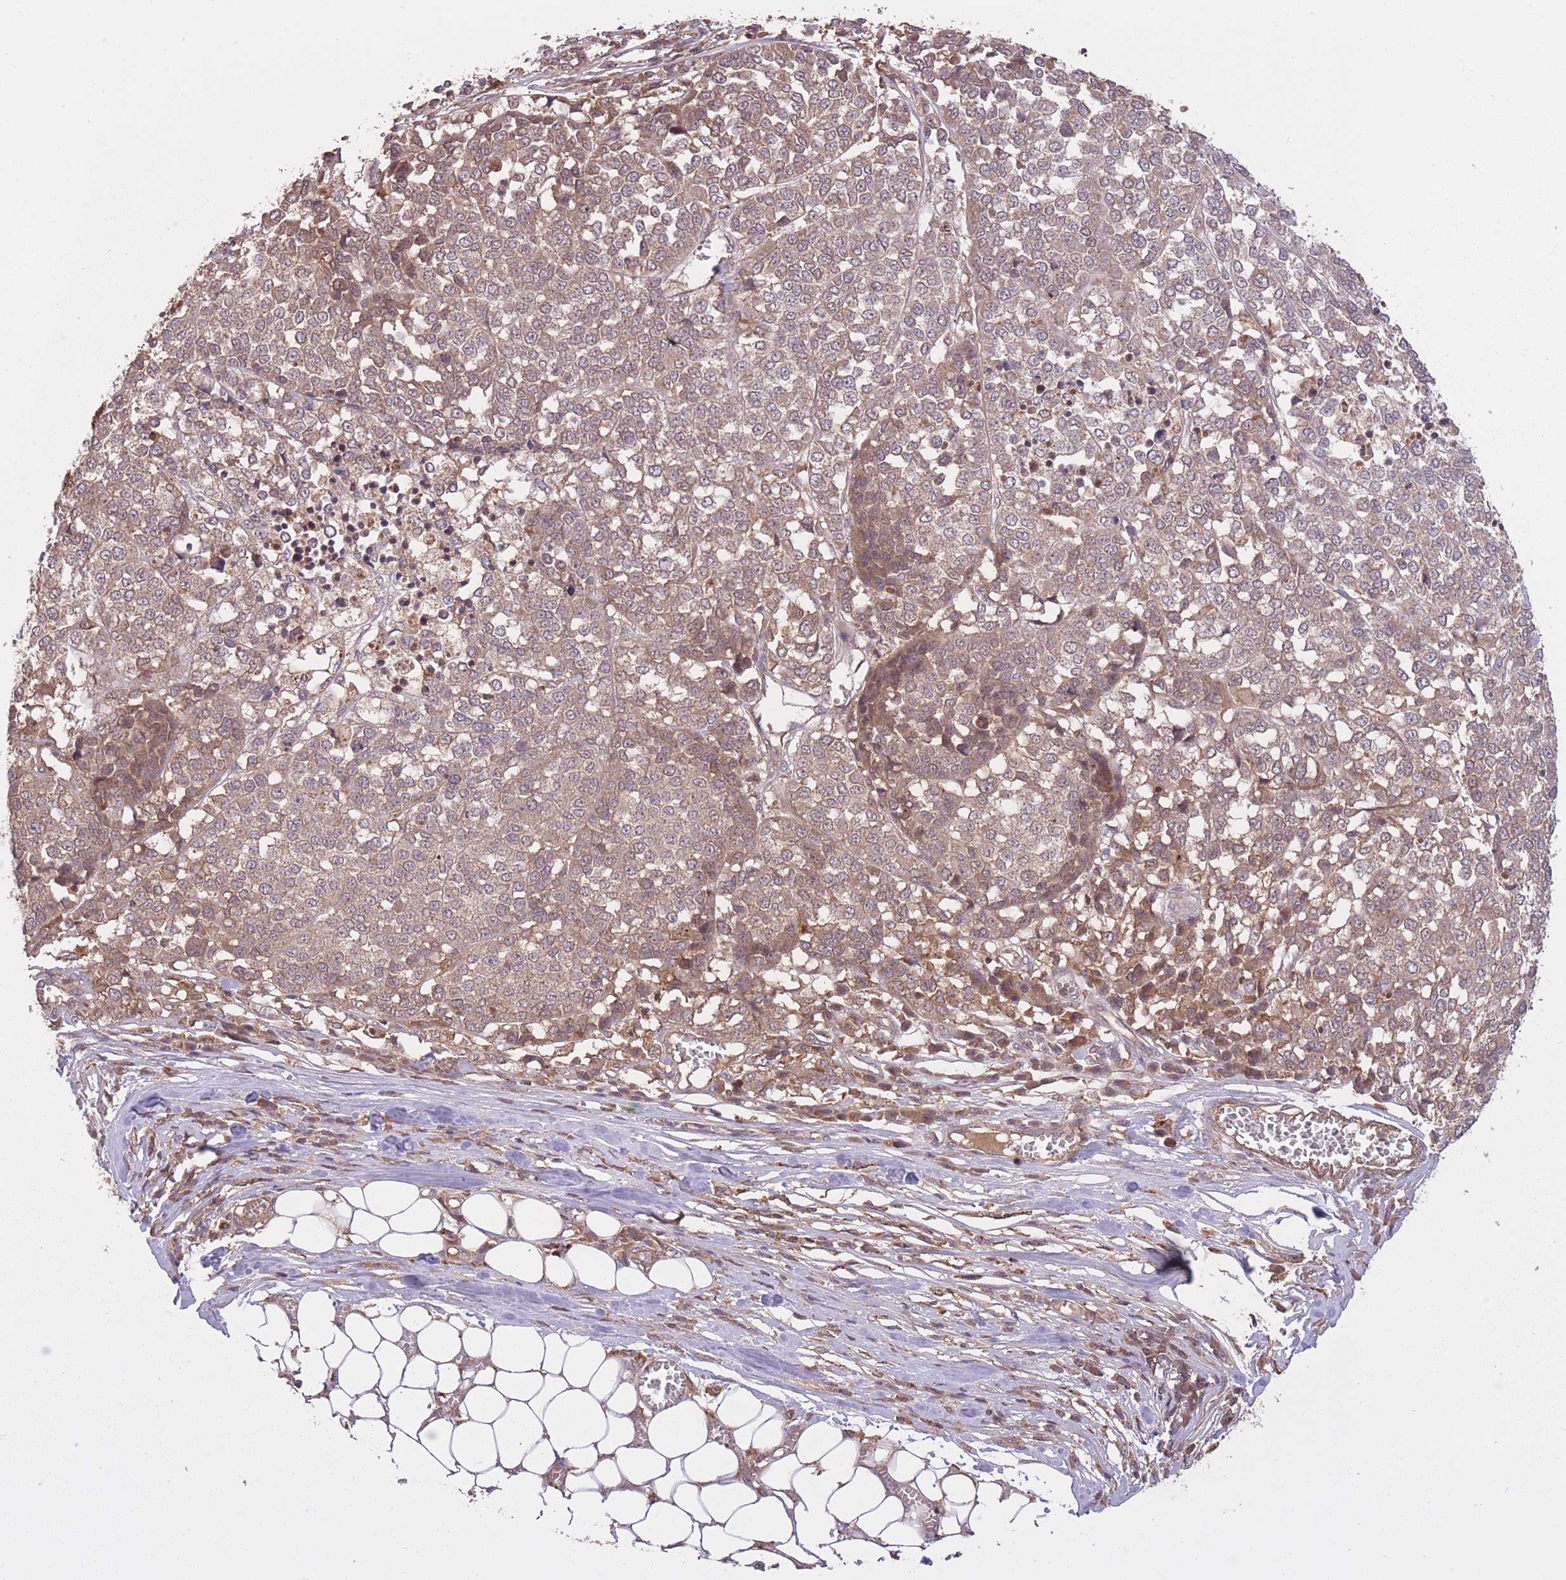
{"staining": {"intensity": "moderate", "quantity": "25%-75%", "location": "cytoplasmic/membranous"}, "tissue": "melanoma", "cell_type": "Tumor cells", "image_type": "cancer", "snomed": [{"axis": "morphology", "description": "Malignant melanoma, Metastatic site"}, {"axis": "topography", "description": "Lymph node"}], "caption": "Malignant melanoma (metastatic site) stained for a protein (brown) shows moderate cytoplasmic/membranous positive staining in about 25%-75% of tumor cells.", "gene": "POLR3F", "patient": {"sex": "male", "age": 44}}